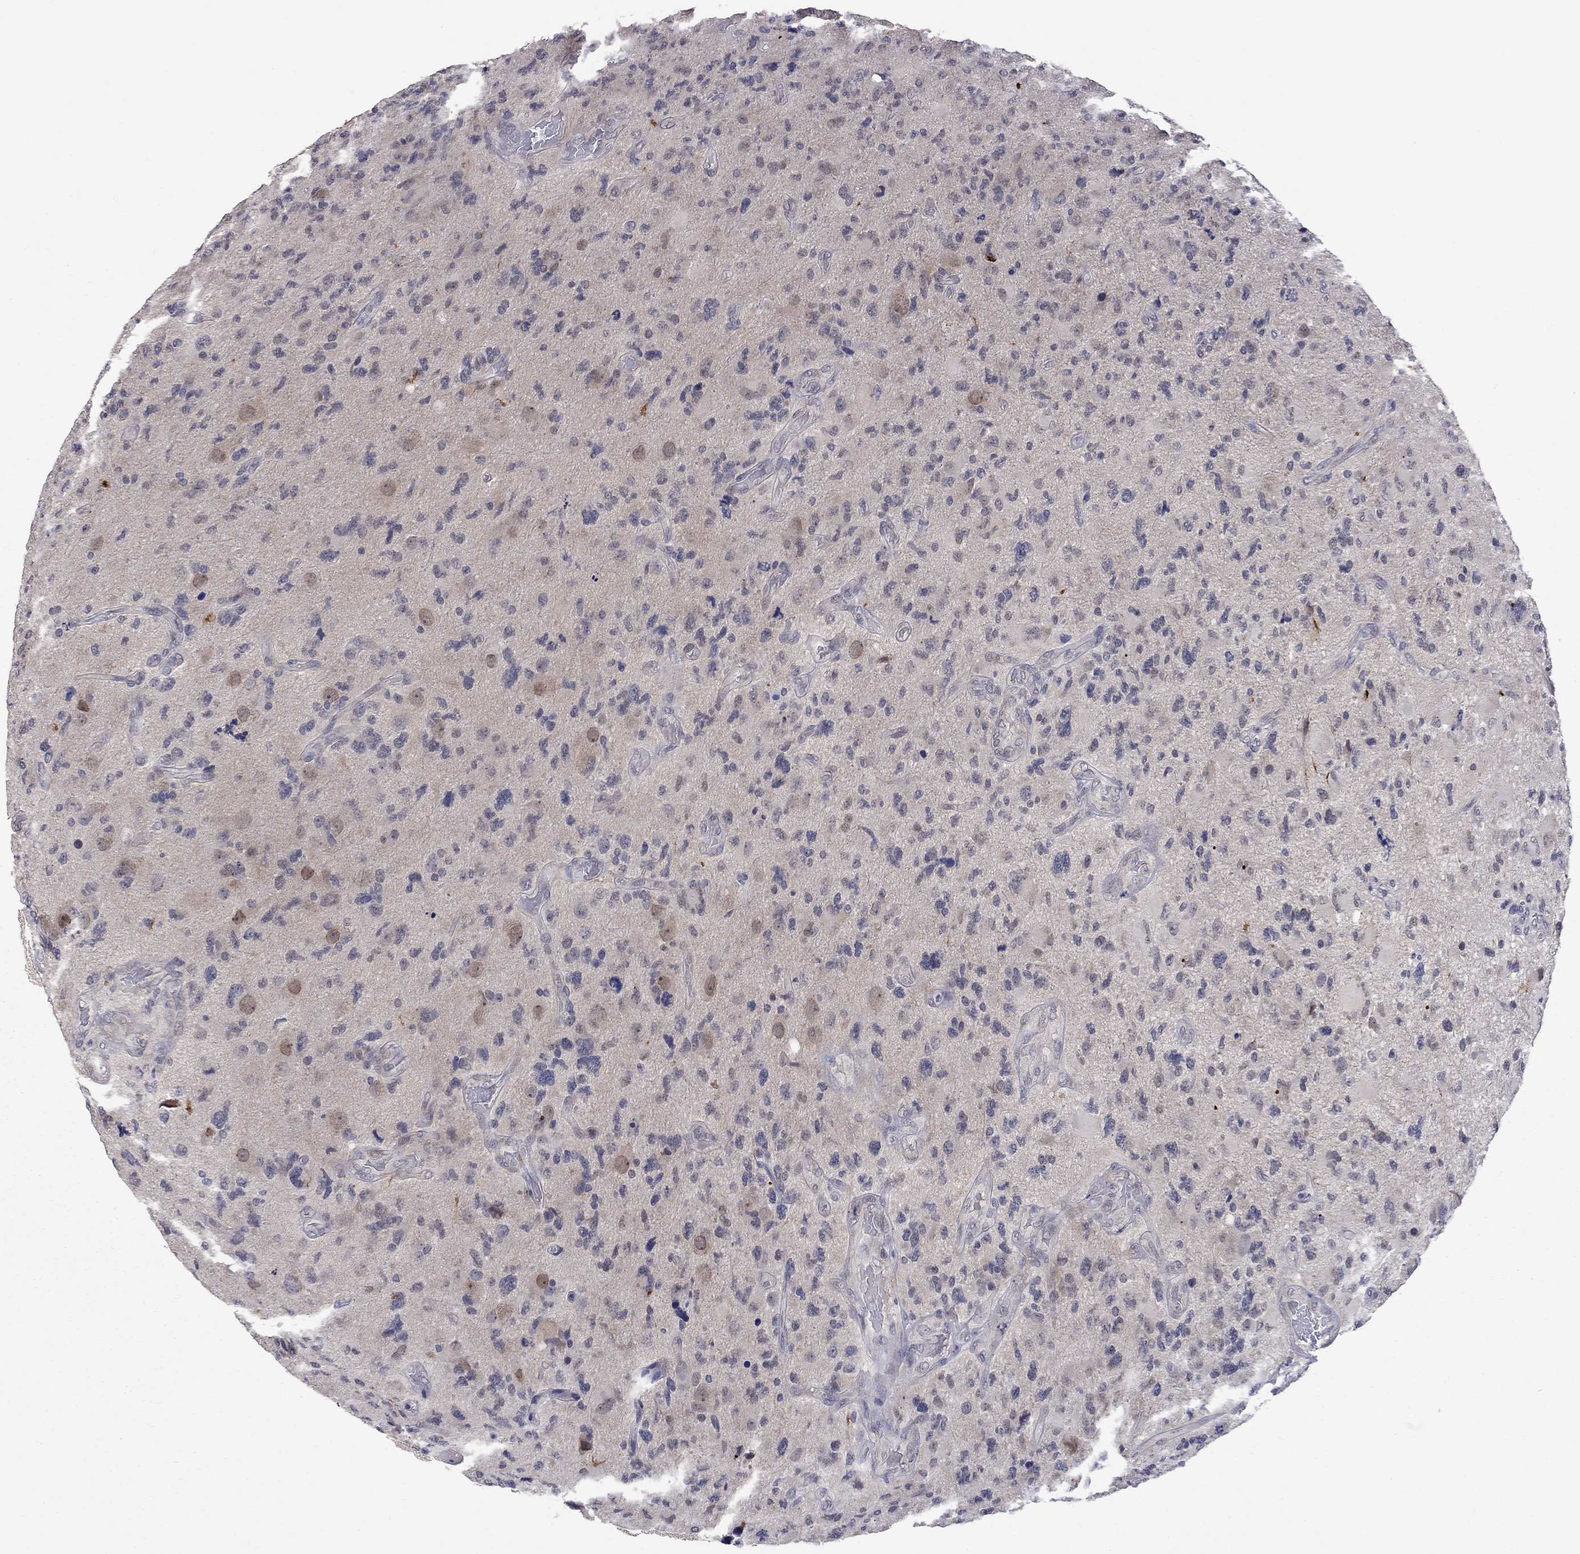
{"staining": {"intensity": "negative", "quantity": "none", "location": "none"}, "tissue": "glioma", "cell_type": "Tumor cells", "image_type": "cancer", "snomed": [{"axis": "morphology", "description": "Glioma, malignant, High grade"}, {"axis": "topography", "description": "Cerebral cortex"}], "caption": "IHC of glioma demonstrates no staining in tumor cells.", "gene": "FABP12", "patient": {"sex": "male", "age": 70}}